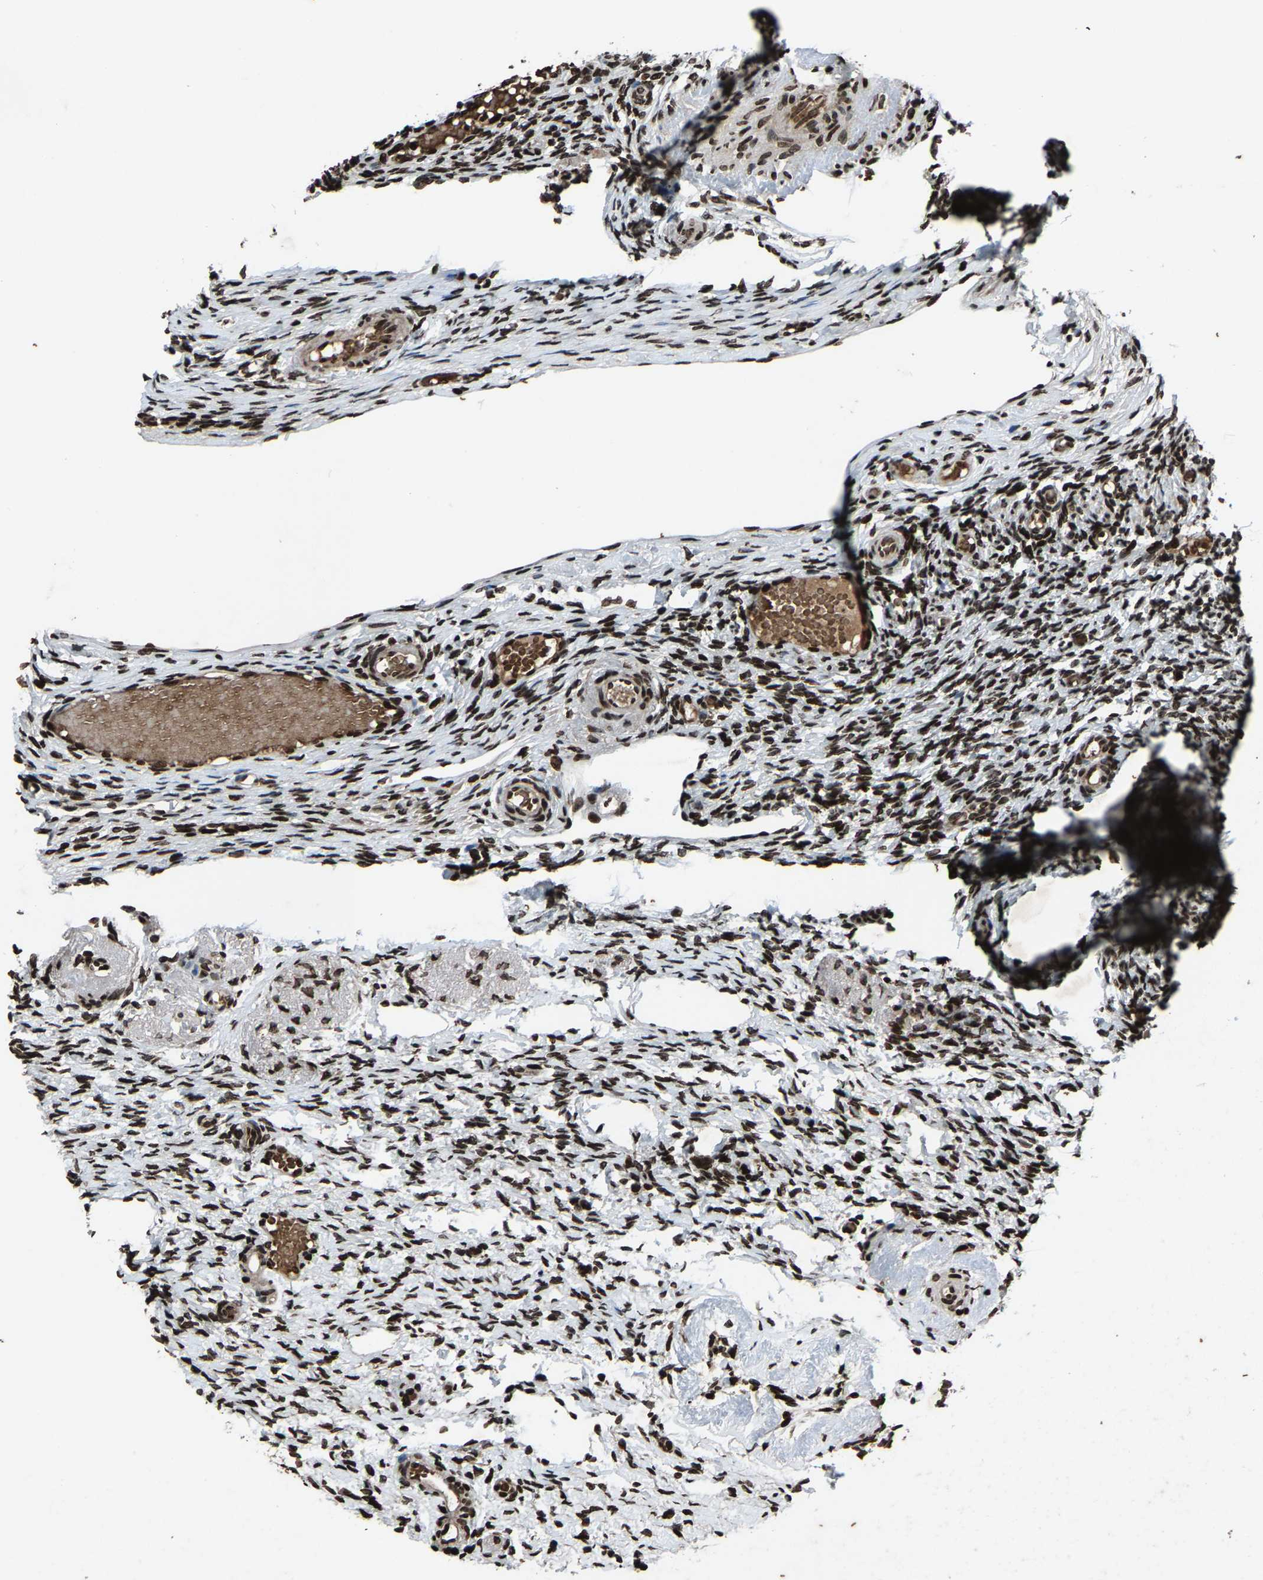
{"staining": {"intensity": "strong", "quantity": ">75%", "location": "nuclear"}, "tissue": "ovary", "cell_type": "Ovarian stroma cells", "image_type": "normal", "snomed": [{"axis": "morphology", "description": "Normal tissue, NOS"}, {"axis": "topography", "description": "Ovary"}], "caption": "Immunohistochemical staining of unremarkable human ovary shows >75% levels of strong nuclear protein expression in about >75% of ovarian stroma cells. Nuclei are stained in blue.", "gene": "H4C1", "patient": {"sex": "female", "age": 60}}